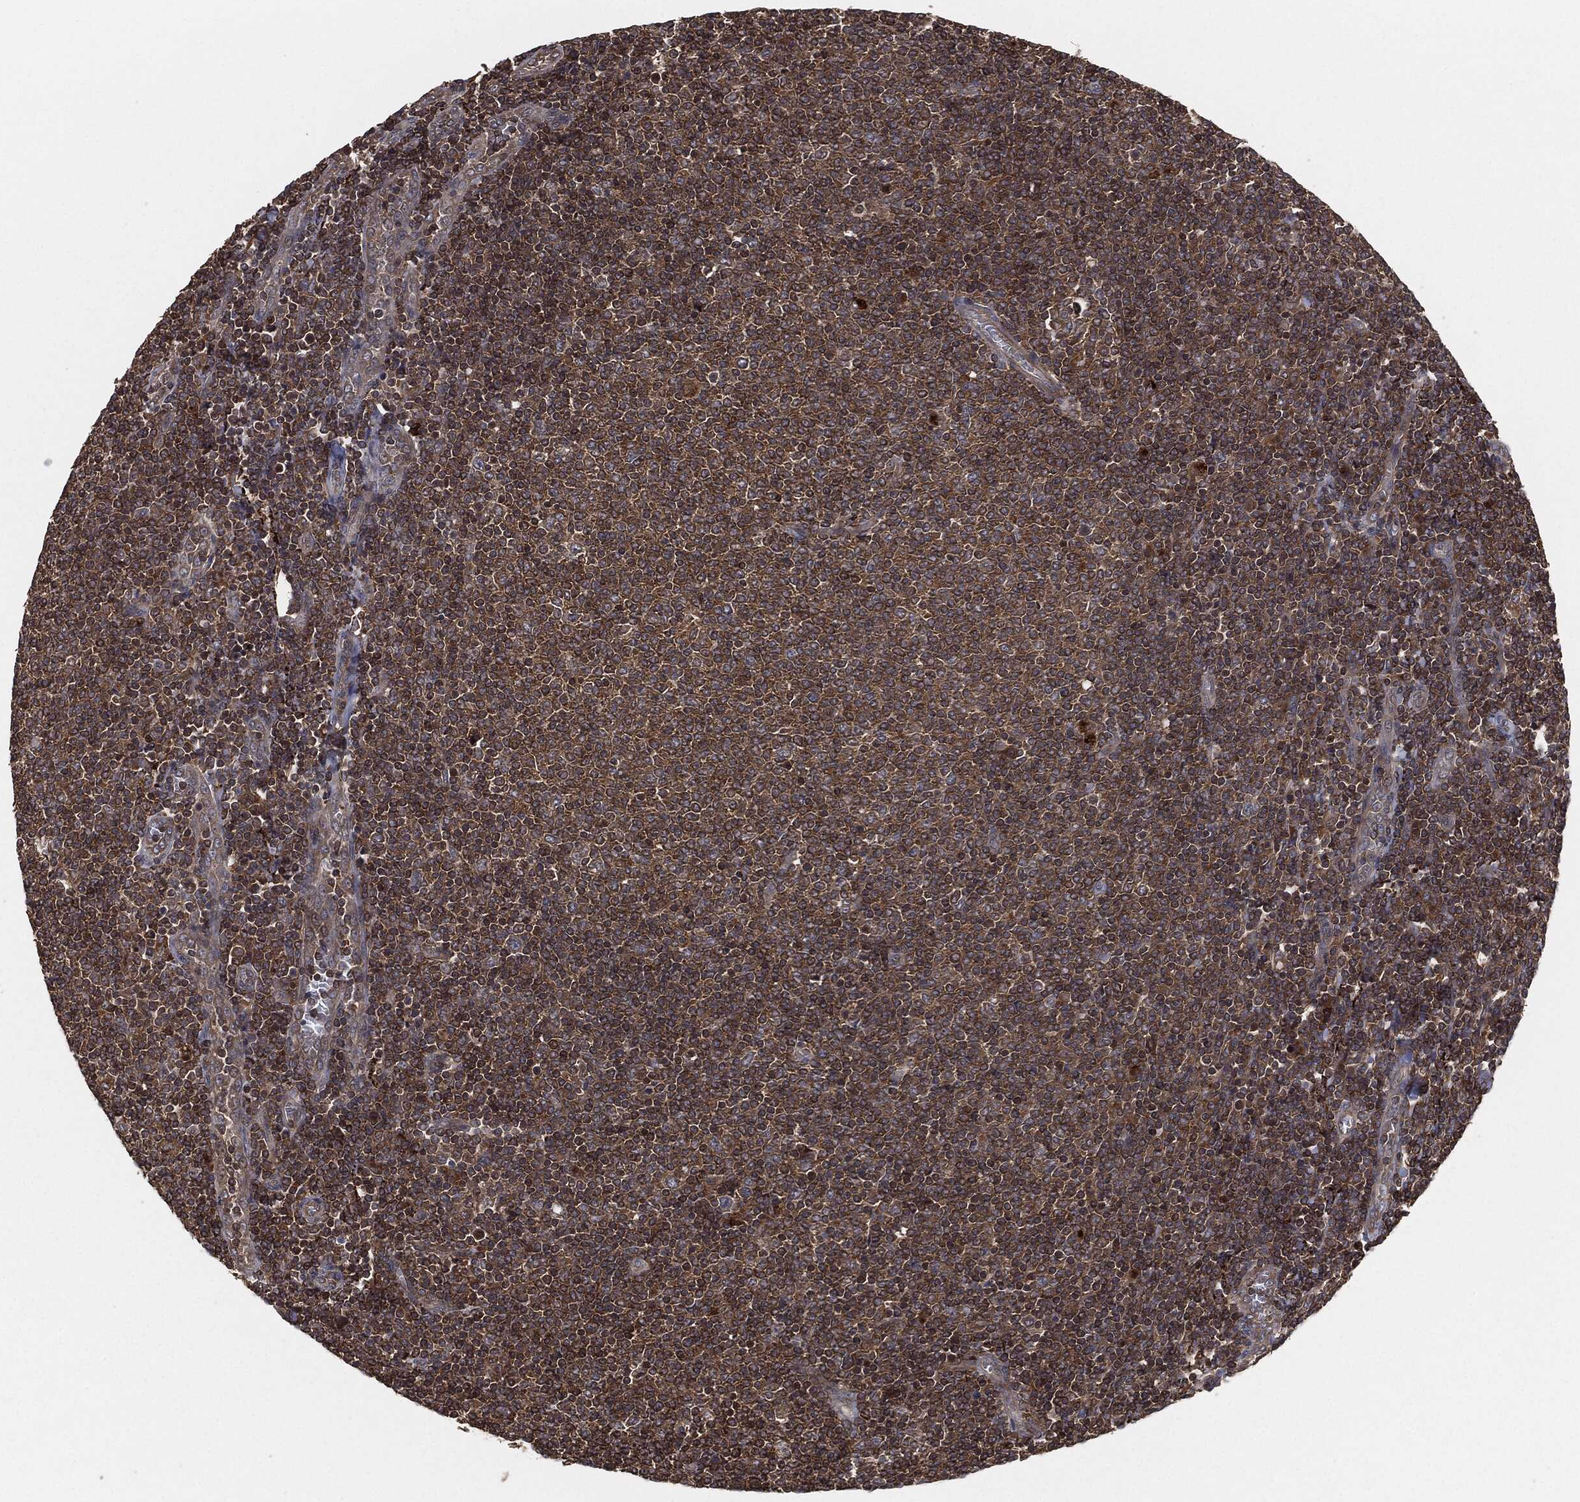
{"staining": {"intensity": "moderate", "quantity": ">75%", "location": "cytoplasmic/membranous"}, "tissue": "lymphoma", "cell_type": "Tumor cells", "image_type": "cancer", "snomed": [{"axis": "morphology", "description": "Malignant lymphoma, non-Hodgkin's type, Low grade"}, {"axis": "topography", "description": "Lymph node"}], "caption": "Low-grade malignant lymphoma, non-Hodgkin's type was stained to show a protein in brown. There is medium levels of moderate cytoplasmic/membranous positivity in about >75% of tumor cells. The protein of interest is shown in brown color, while the nuclei are stained blue.", "gene": "ERBIN", "patient": {"sex": "male", "age": 52}}